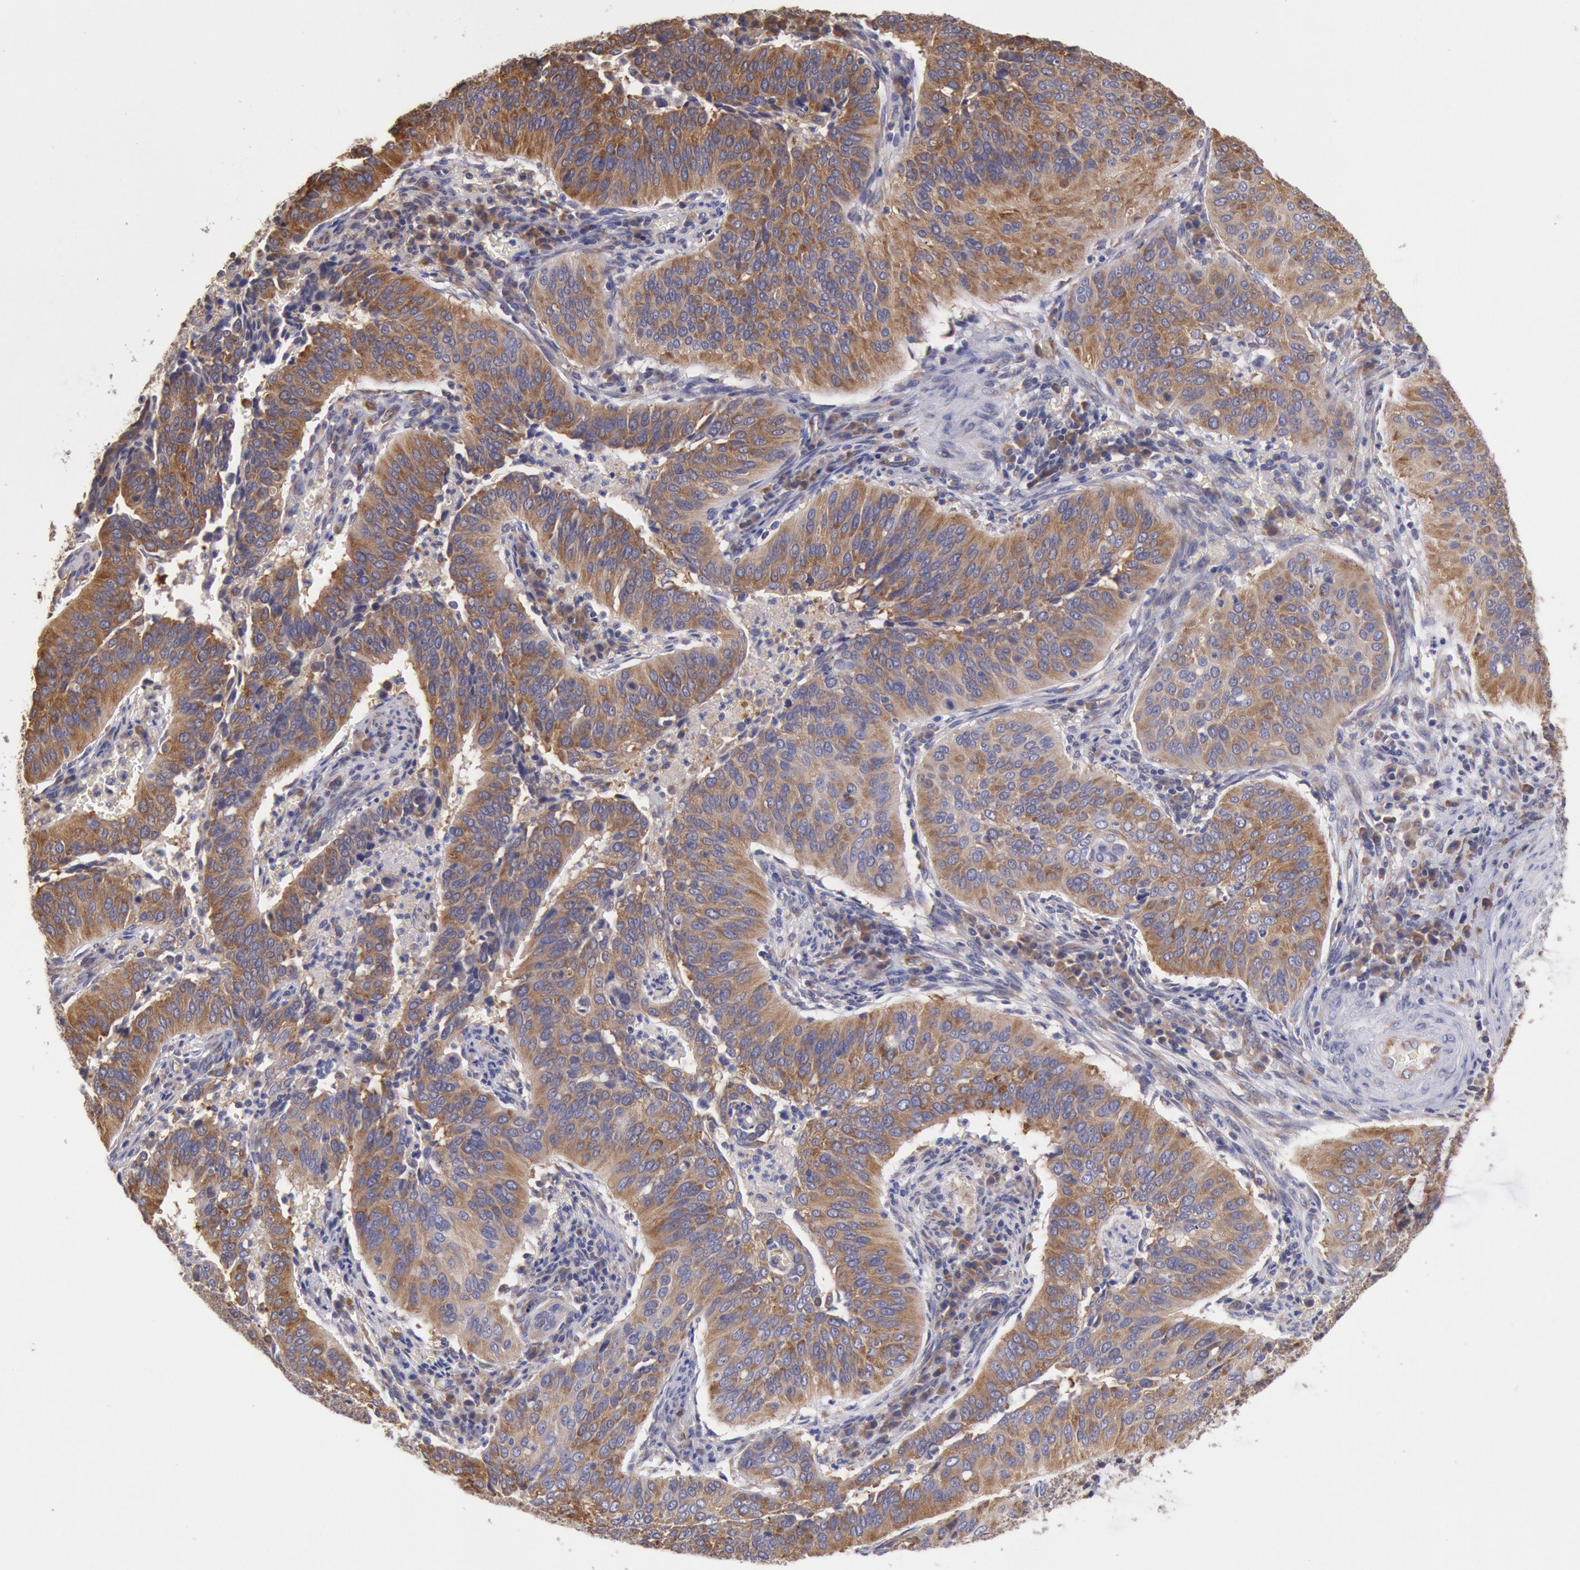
{"staining": {"intensity": "moderate", "quantity": ">75%", "location": "cytoplasmic/membranous"}, "tissue": "cervical cancer", "cell_type": "Tumor cells", "image_type": "cancer", "snomed": [{"axis": "morphology", "description": "Squamous cell carcinoma, NOS"}, {"axis": "topography", "description": "Cervix"}], "caption": "Cervical cancer stained with immunohistochemistry (IHC) shows moderate cytoplasmic/membranous staining in approximately >75% of tumor cells.", "gene": "DRG1", "patient": {"sex": "female", "age": 39}}